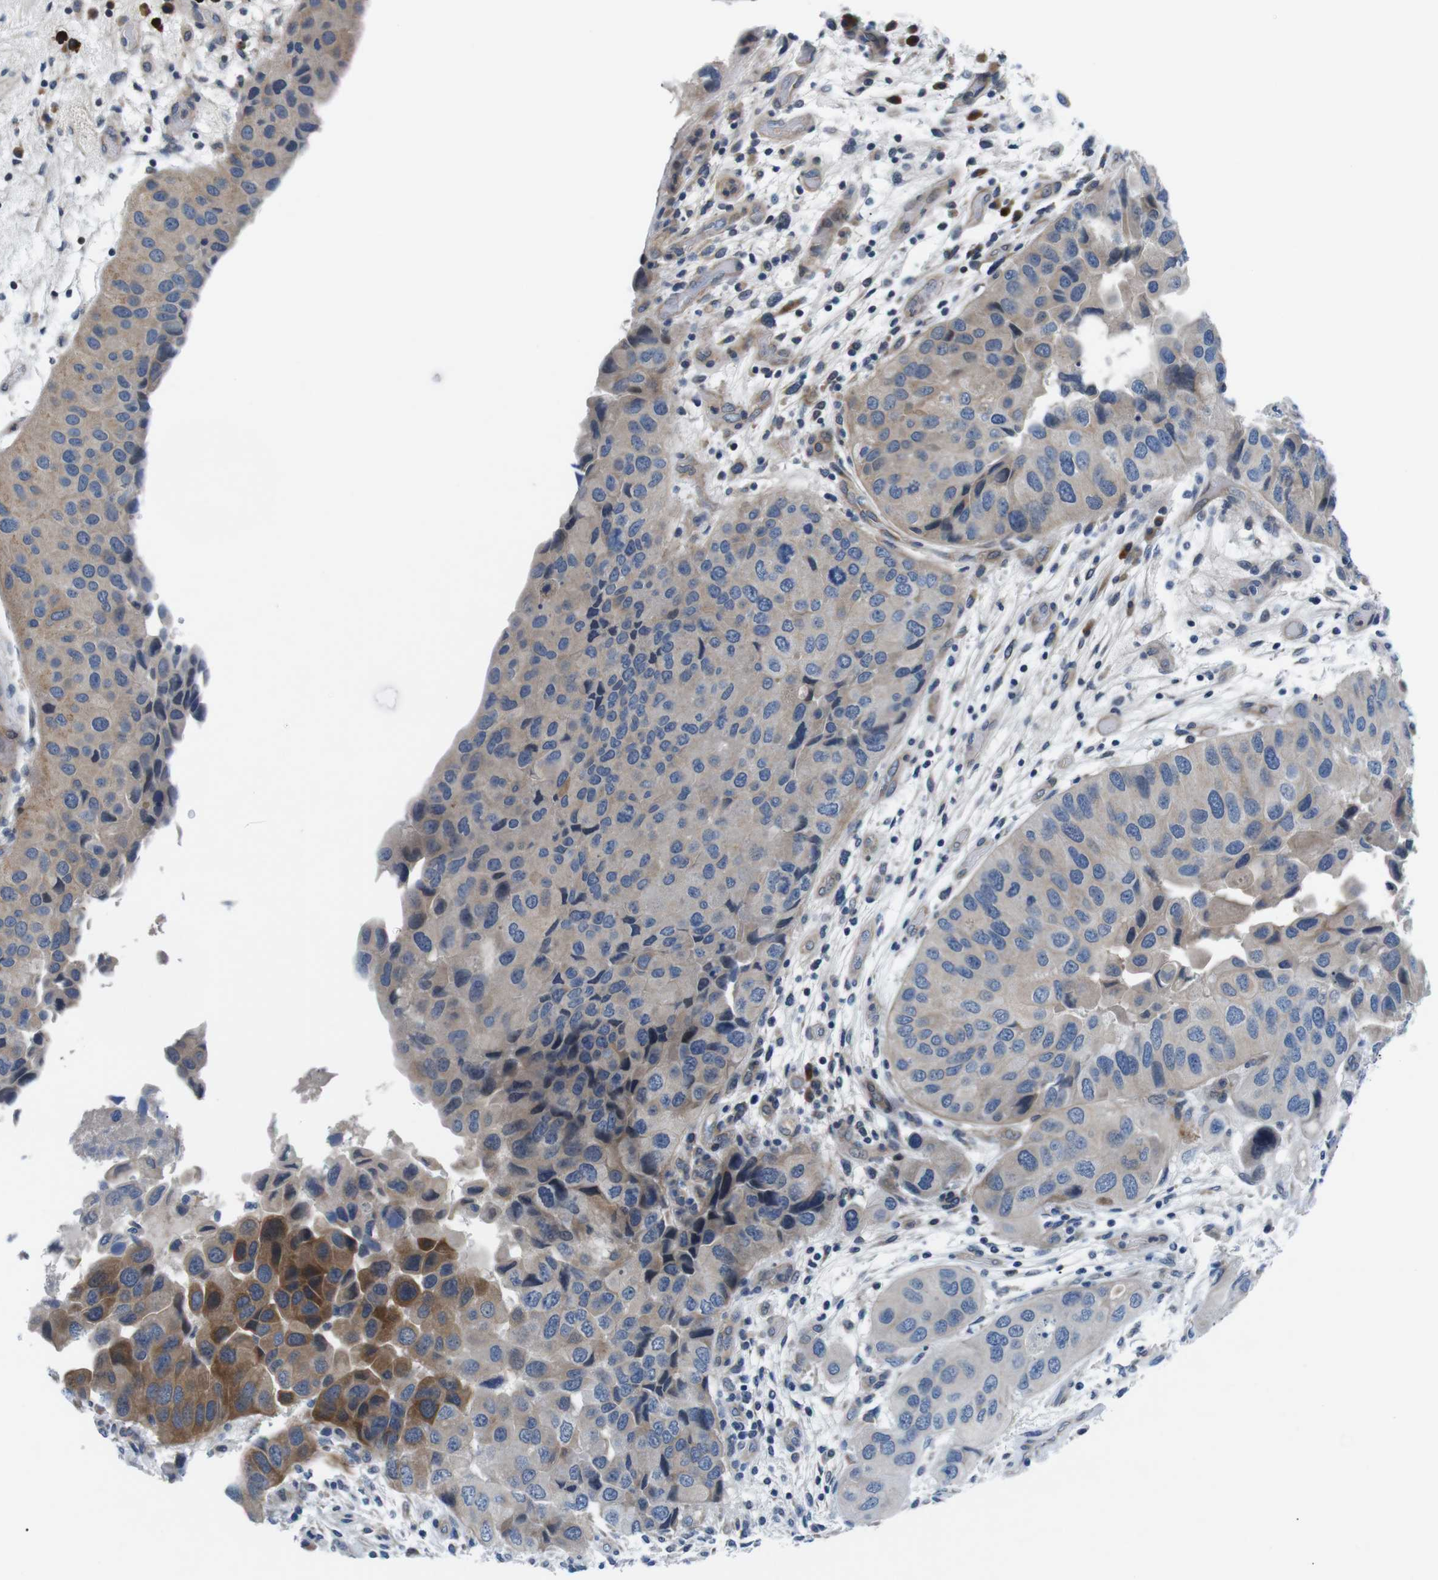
{"staining": {"intensity": "weak", "quantity": ">75%", "location": "cytoplasmic/membranous"}, "tissue": "urothelial cancer", "cell_type": "Tumor cells", "image_type": "cancer", "snomed": [{"axis": "morphology", "description": "Urothelial carcinoma, High grade"}, {"axis": "topography", "description": "Urinary bladder"}], "caption": "Immunohistochemical staining of human urothelial cancer reveals weak cytoplasmic/membranous protein expression in about >75% of tumor cells.", "gene": "JAK1", "patient": {"sex": "female", "age": 64}}